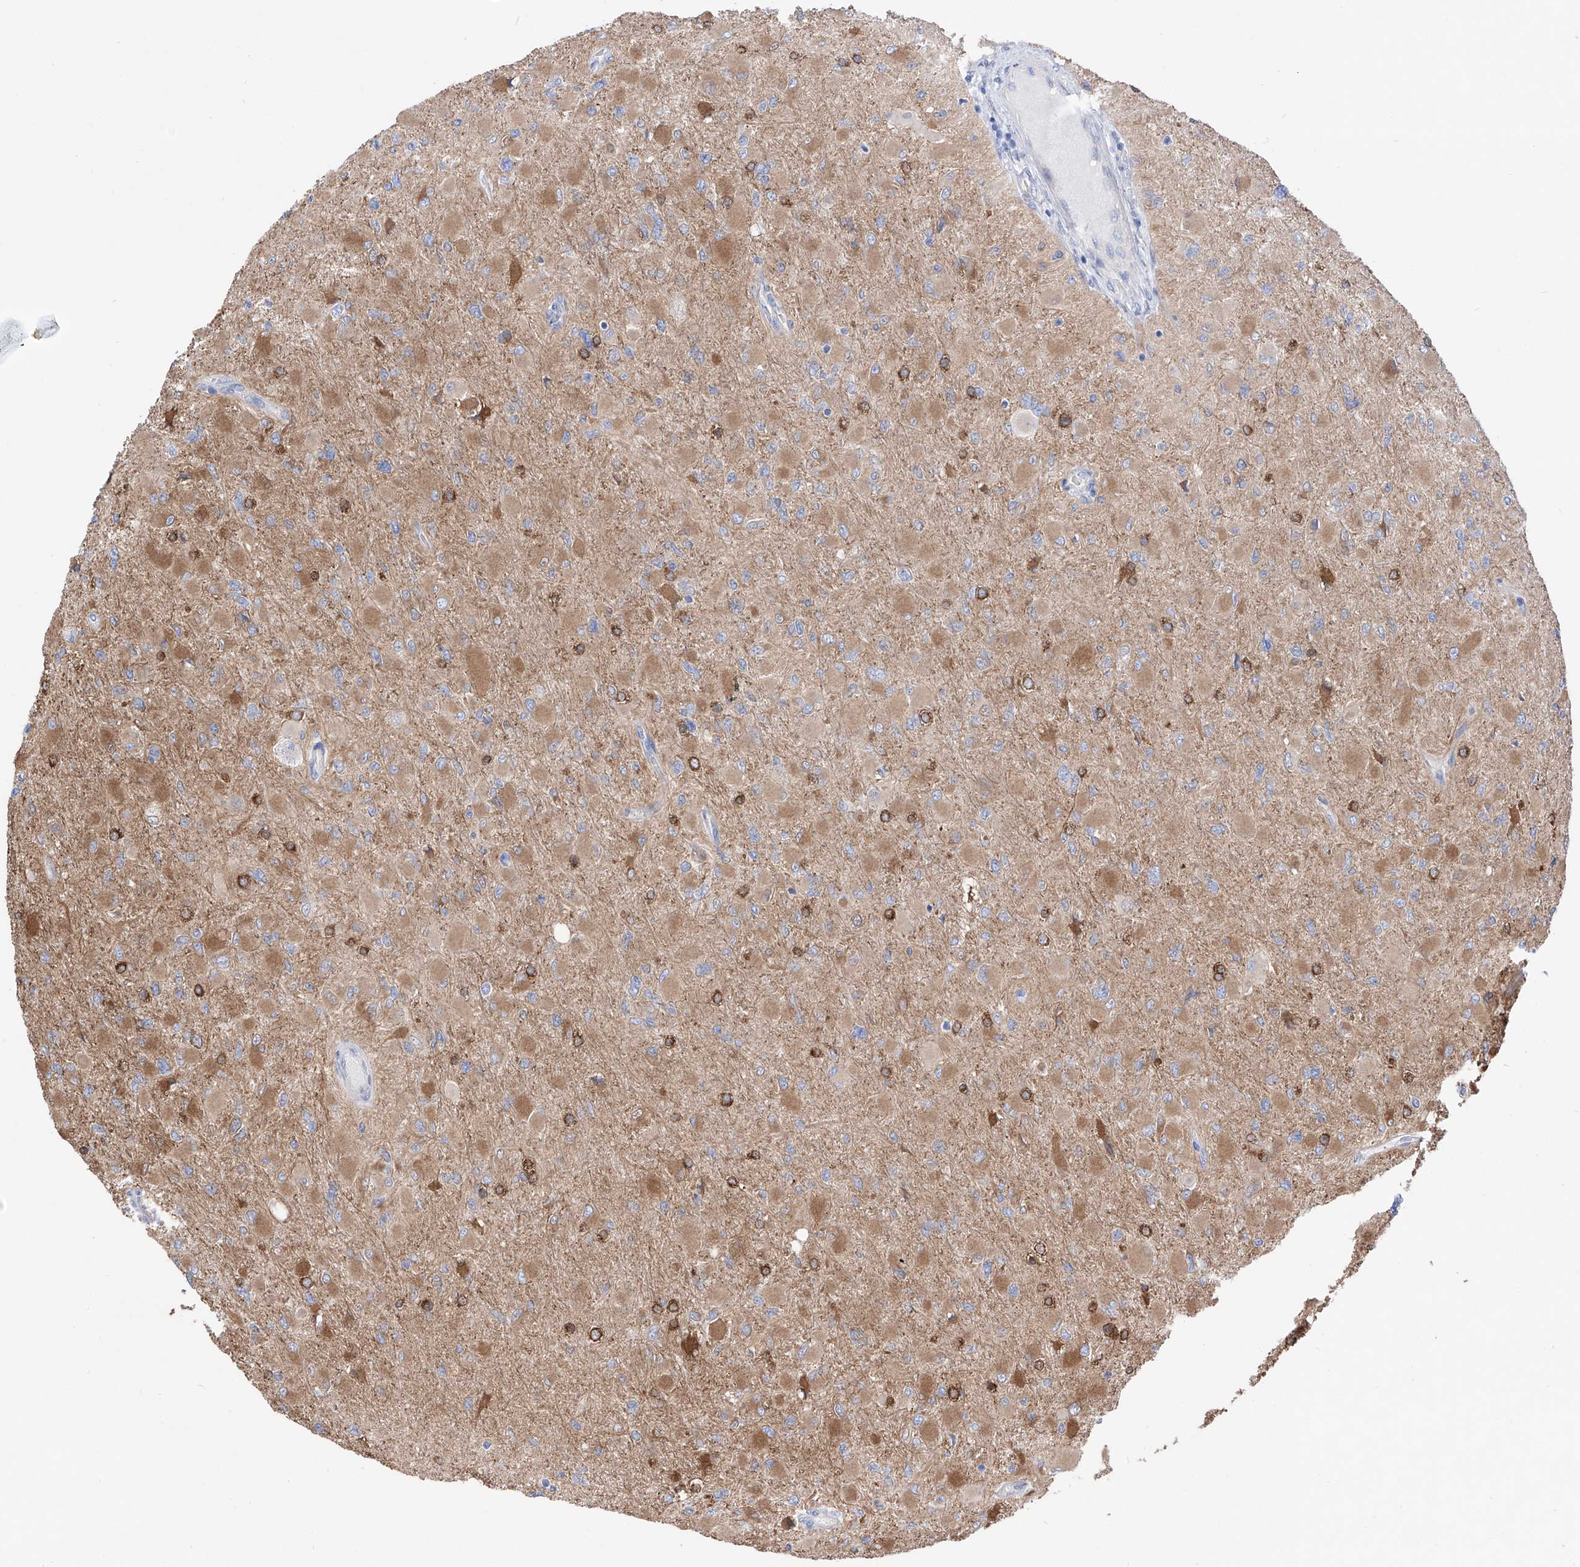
{"staining": {"intensity": "weak", "quantity": ">75%", "location": "cytoplasmic/membranous"}, "tissue": "glioma", "cell_type": "Tumor cells", "image_type": "cancer", "snomed": [{"axis": "morphology", "description": "Glioma, malignant, High grade"}, {"axis": "topography", "description": "Cerebral cortex"}], "caption": "A micrograph of human high-grade glioma (malignant) stained for a protein displays weak cytoplasmic/membranous brown staining in tumor cells. (DAB (3,3'-diaminobenzidine) IHC with brightfield microscopy, high magnification).", "gene": "ZNF653", "patient": {"sex": "female", "age": 36}}